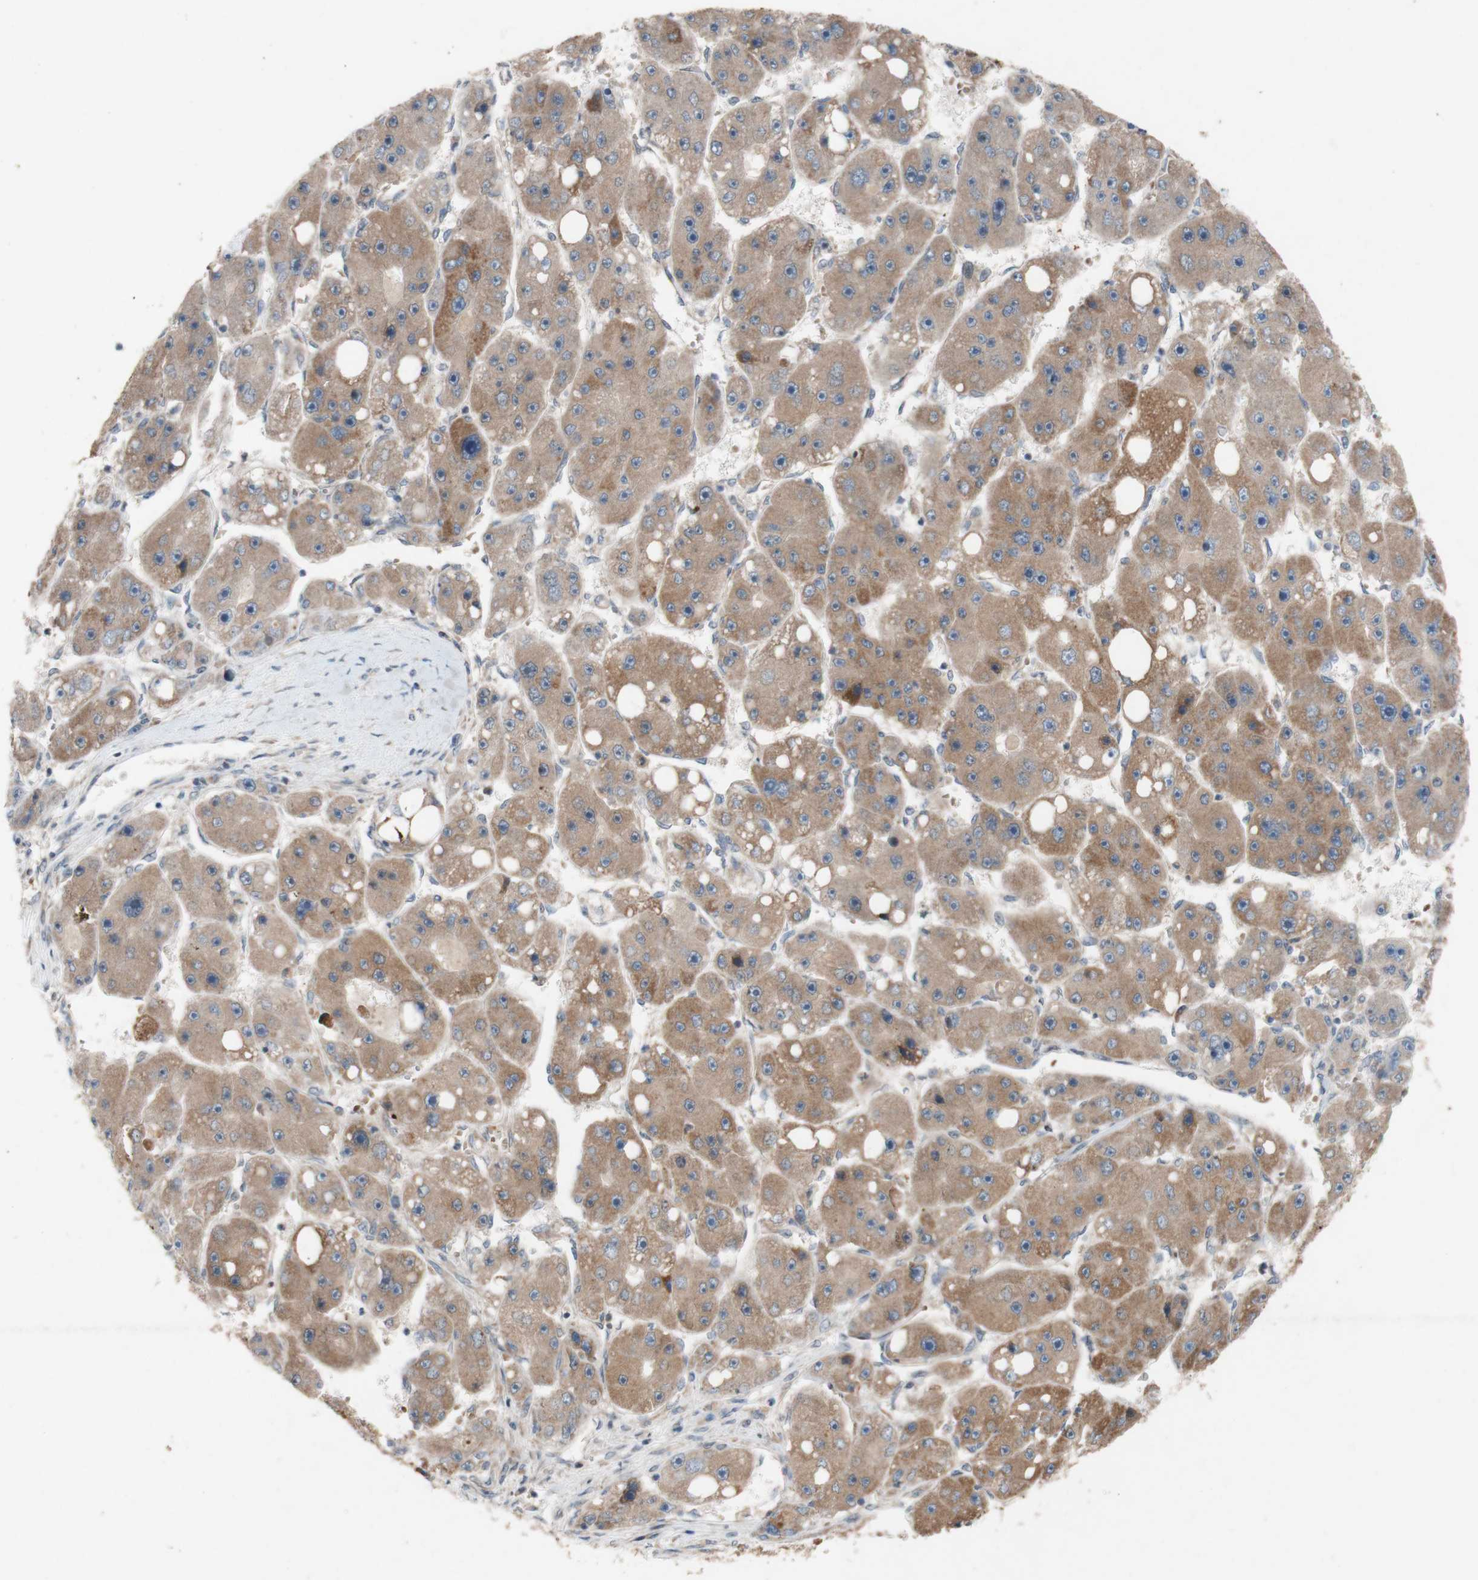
{"staining": {"intensity": "moderate", "quantity": ">75%", "location": "cytoplasmic/membranous"}, "tissue": "liver cancer", "cell_type": "Tumor cells", "image_type": "cancer", "snomed": [{"axis": "morphology", "description": "Carcinoma, Hepatocellular, NOS"}, {"axis": "topography", "description": "Liver"}], "caption": "Protein expression analysis of human liver hepatocellular carcinoma reveals moderate cytoplasmic/membranous positivity in approximately >75% of tumor cells.", "gene": "TST", "patient": {"sex": "female", "age": 61}}